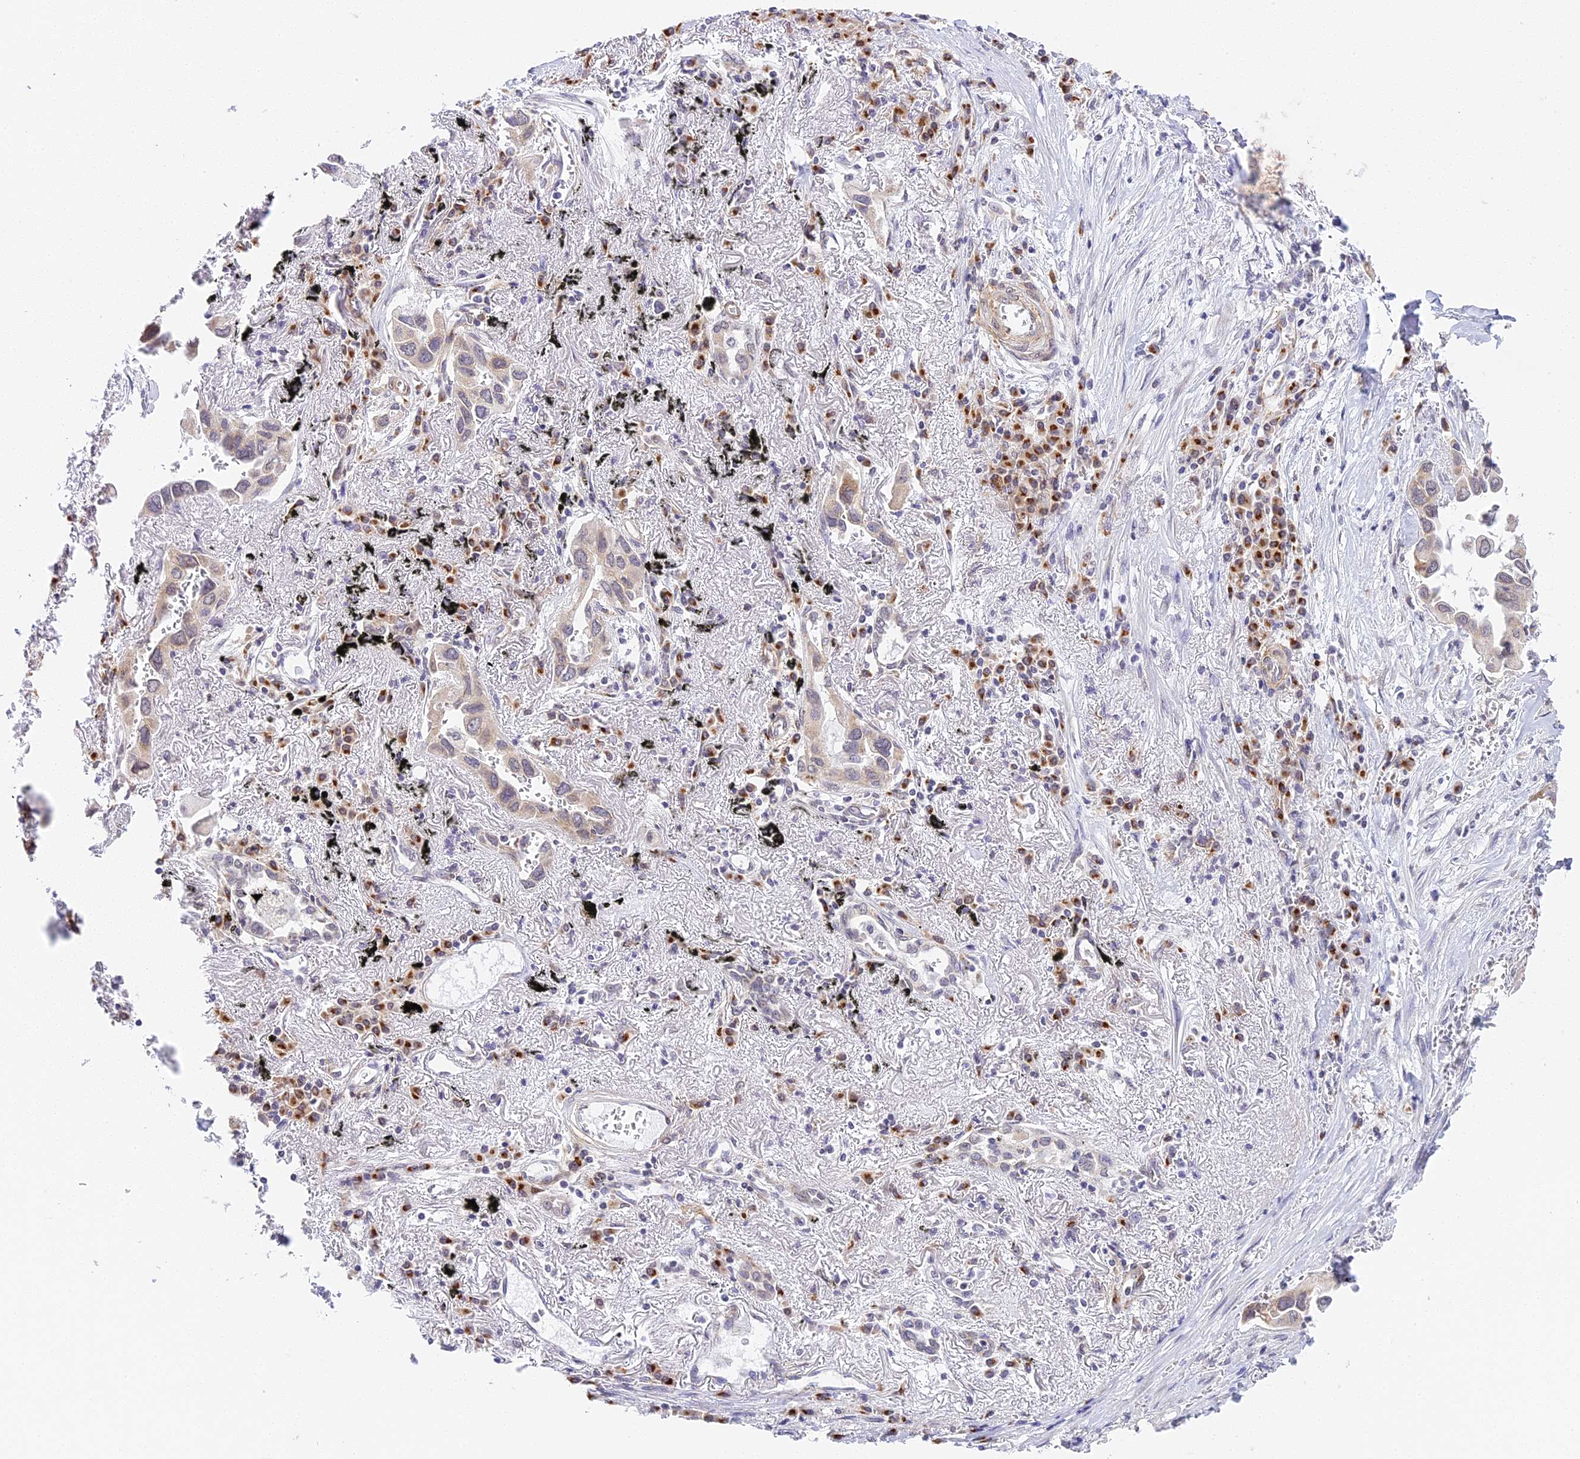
{"staining": {"intensity": "weak", "quantity": "<25%", "location": "cytoplasmic/membranous"}, "tissue": "lung cancer", "cell_type": "Tumor cells", "image_type": "cancer", "snomed": [{"axis": "morphology", "description": "Adenocarcinoma, NOS"}, {"axis": "topography", "description": "Lung"}], "caption": "The histopathology image reveals no significant staining in tumor cells of lung cancer (adenocarcinoma).", "gene": "HEATR5B", "patient": {"sex": "female", "age": 76}}